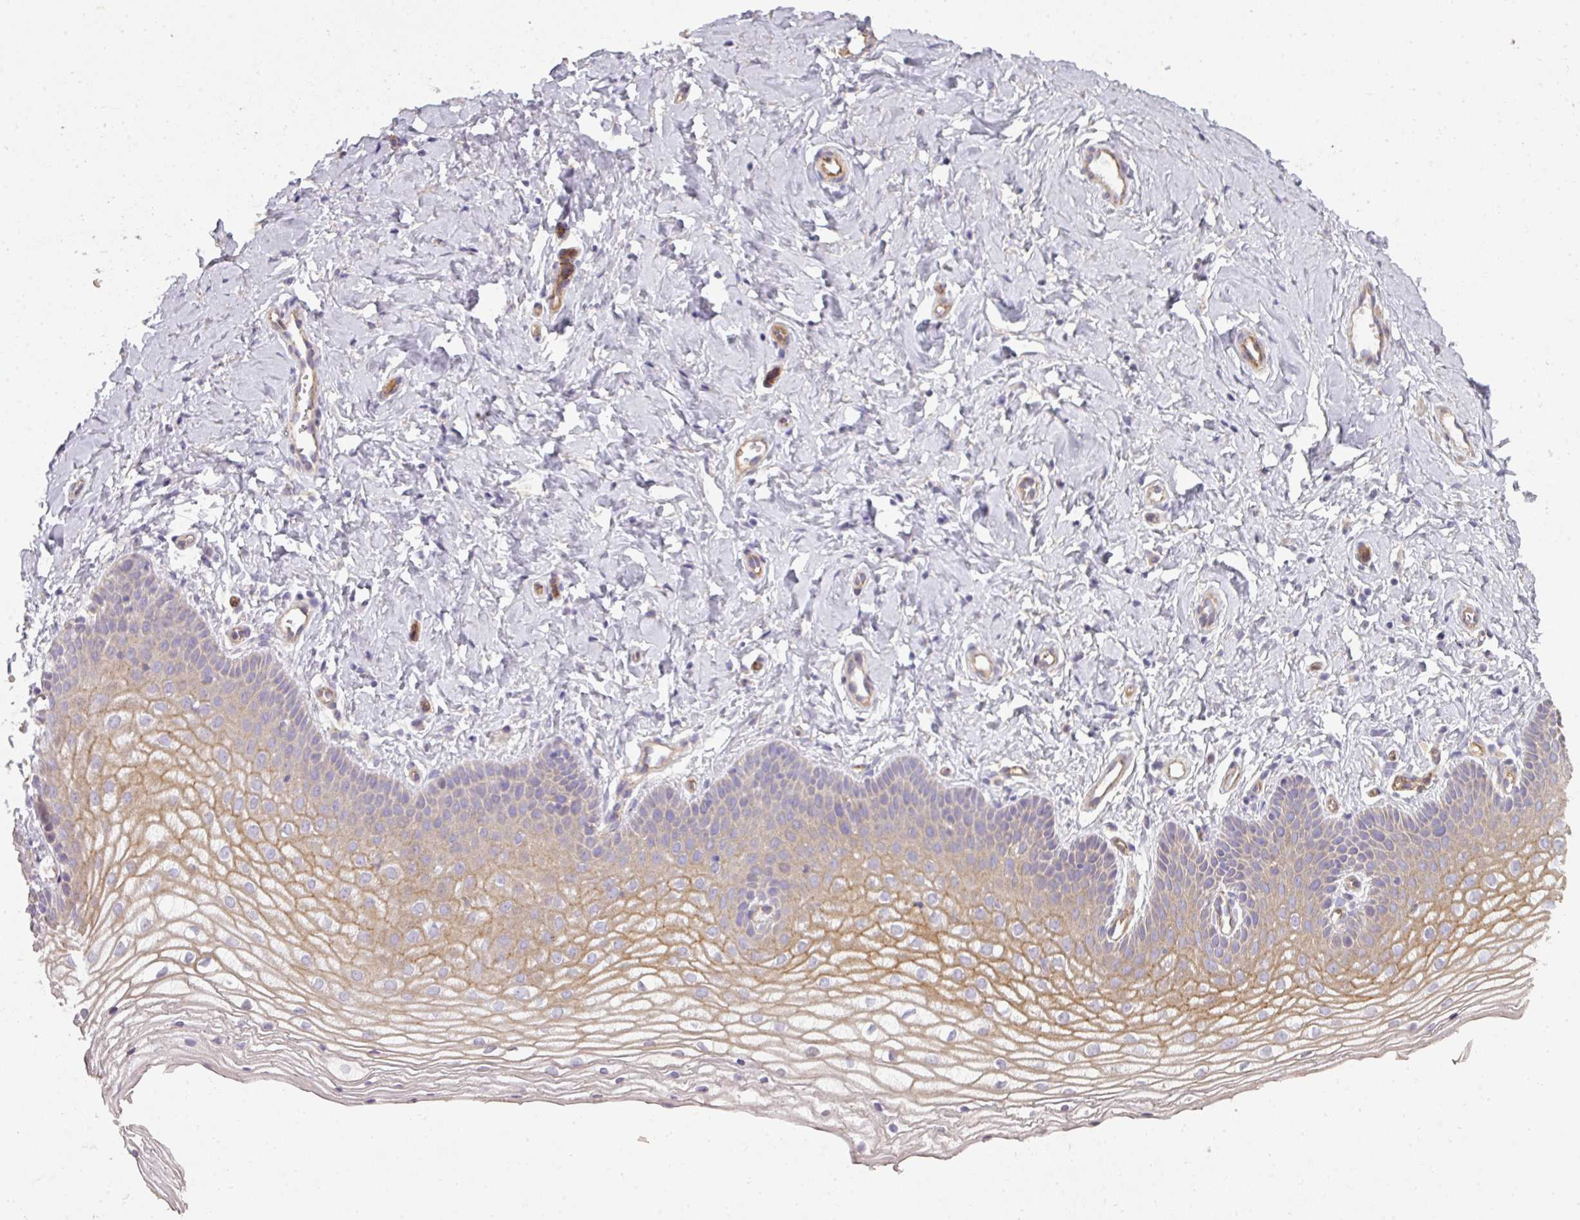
{"staining": {"intensity": "moderate", "quantity": "<25%", "location": "cytoplasmic/membranous"}, "tissue": "vagina", "cell_type": "Squamous epithelial cells", "image_type": "normal", "snomed": [{"axis": "morphology", "description": "Normal tissue, NOS"}, {"axis": "topography", "description": "Vagina"}], "caption": "Moderate cytoplasmic/membranous protein staining is present in approximately <25% of squamous epithelial cells in vagina. (DAB (3,3'-diaminobenzidine) = brown stain, brightfield microscopy at high magnification).", "gene": "PCDH1", "patient": {"sex": "female", "age": 68}}